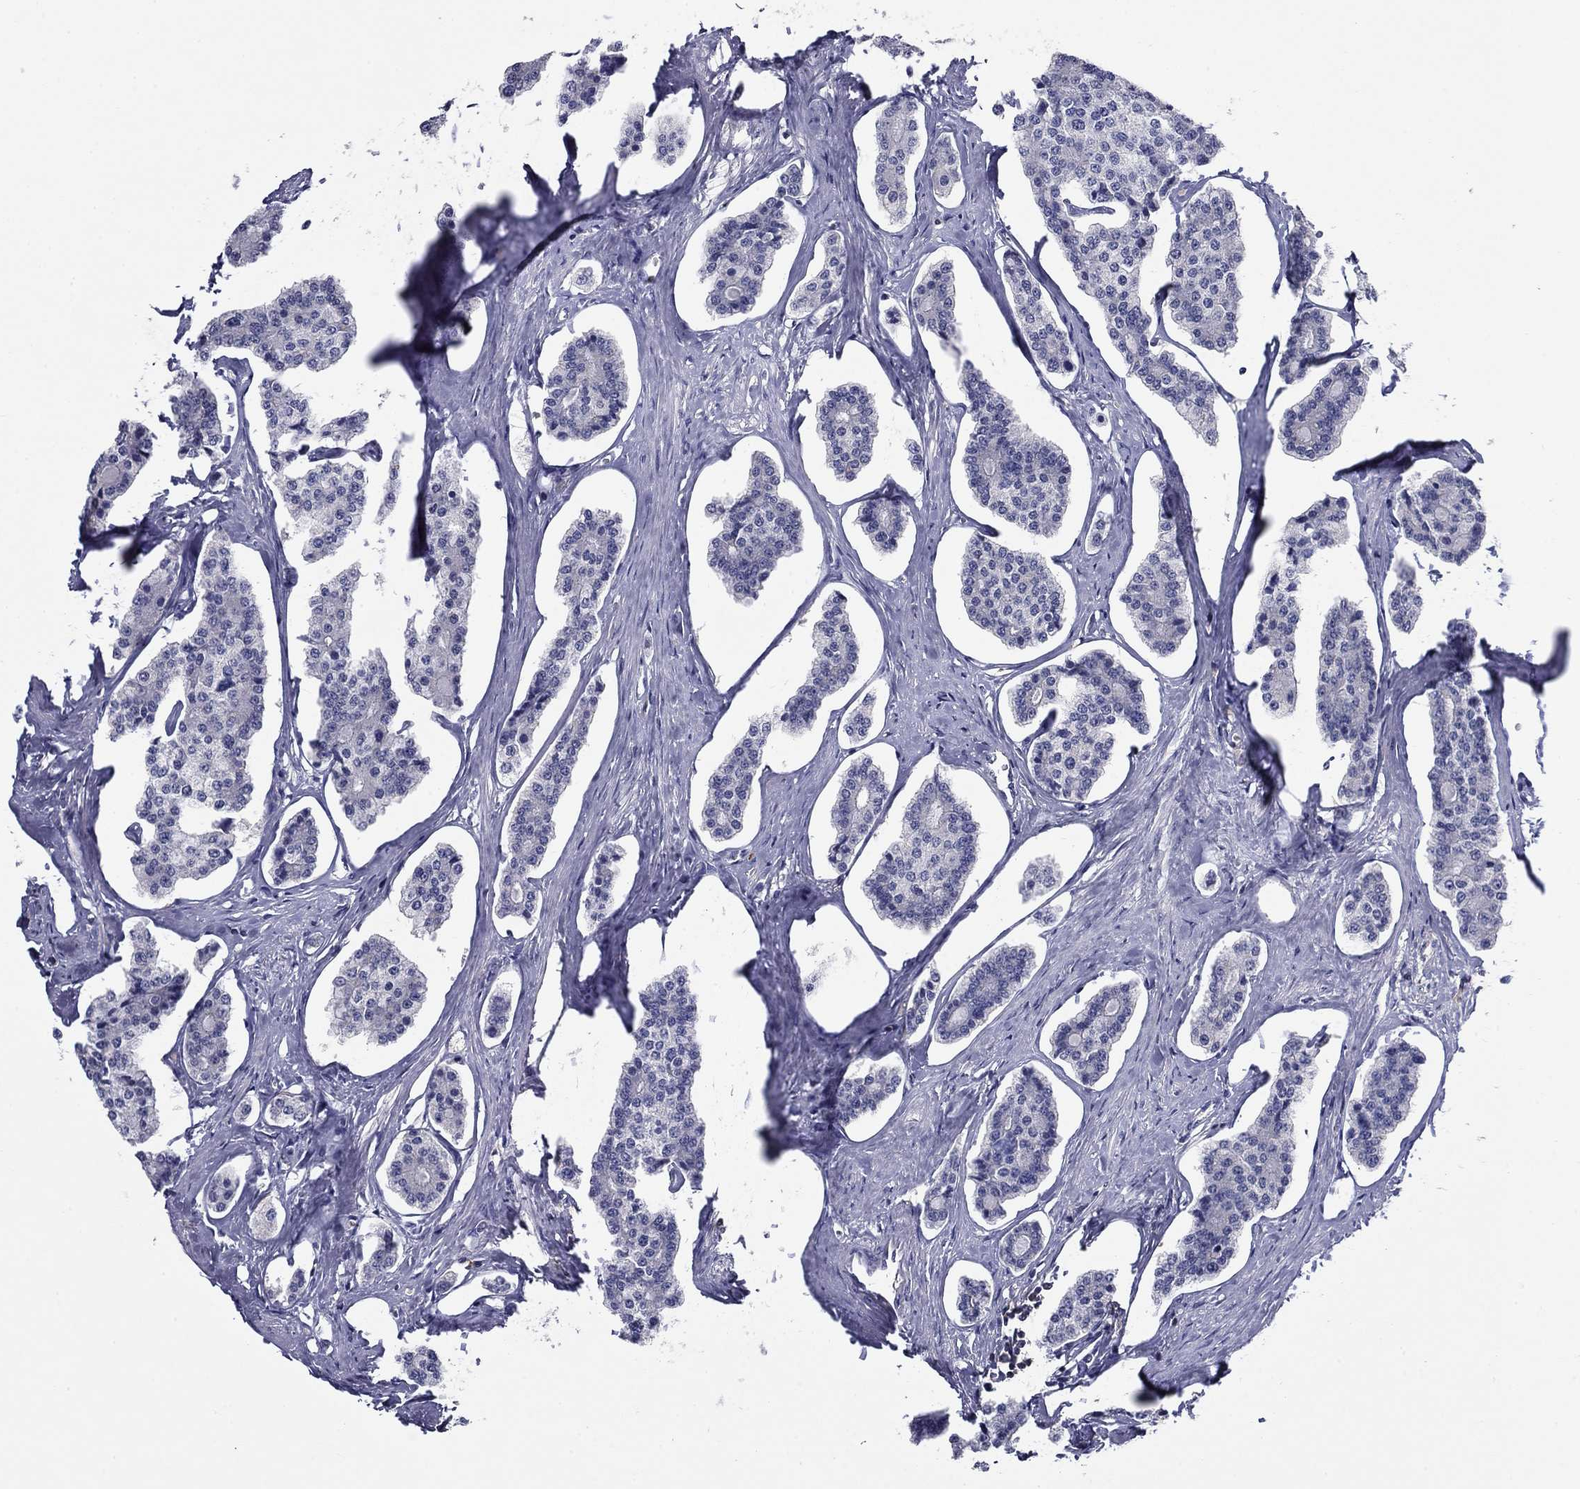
{"staining": {"intensity": "negative", "quantity": "none", "location": "none"}, "tissue": "carcinoid", "cell_type": "Tumor cells", "image_type": "cancer", "snomed": [{"axis": "morphology", "description": "Carcinoid, malignant, NOS"}, {"axis": "topography", "description": "Small intestine"}], "caption": "A high-resolution photomicrograph shows immunohistochemistry staining of malignant carcinoid, which shows no significant expression in tumor cells.", "gene": "POU2F2", "patient": {"sex": "female", "age": 65}}